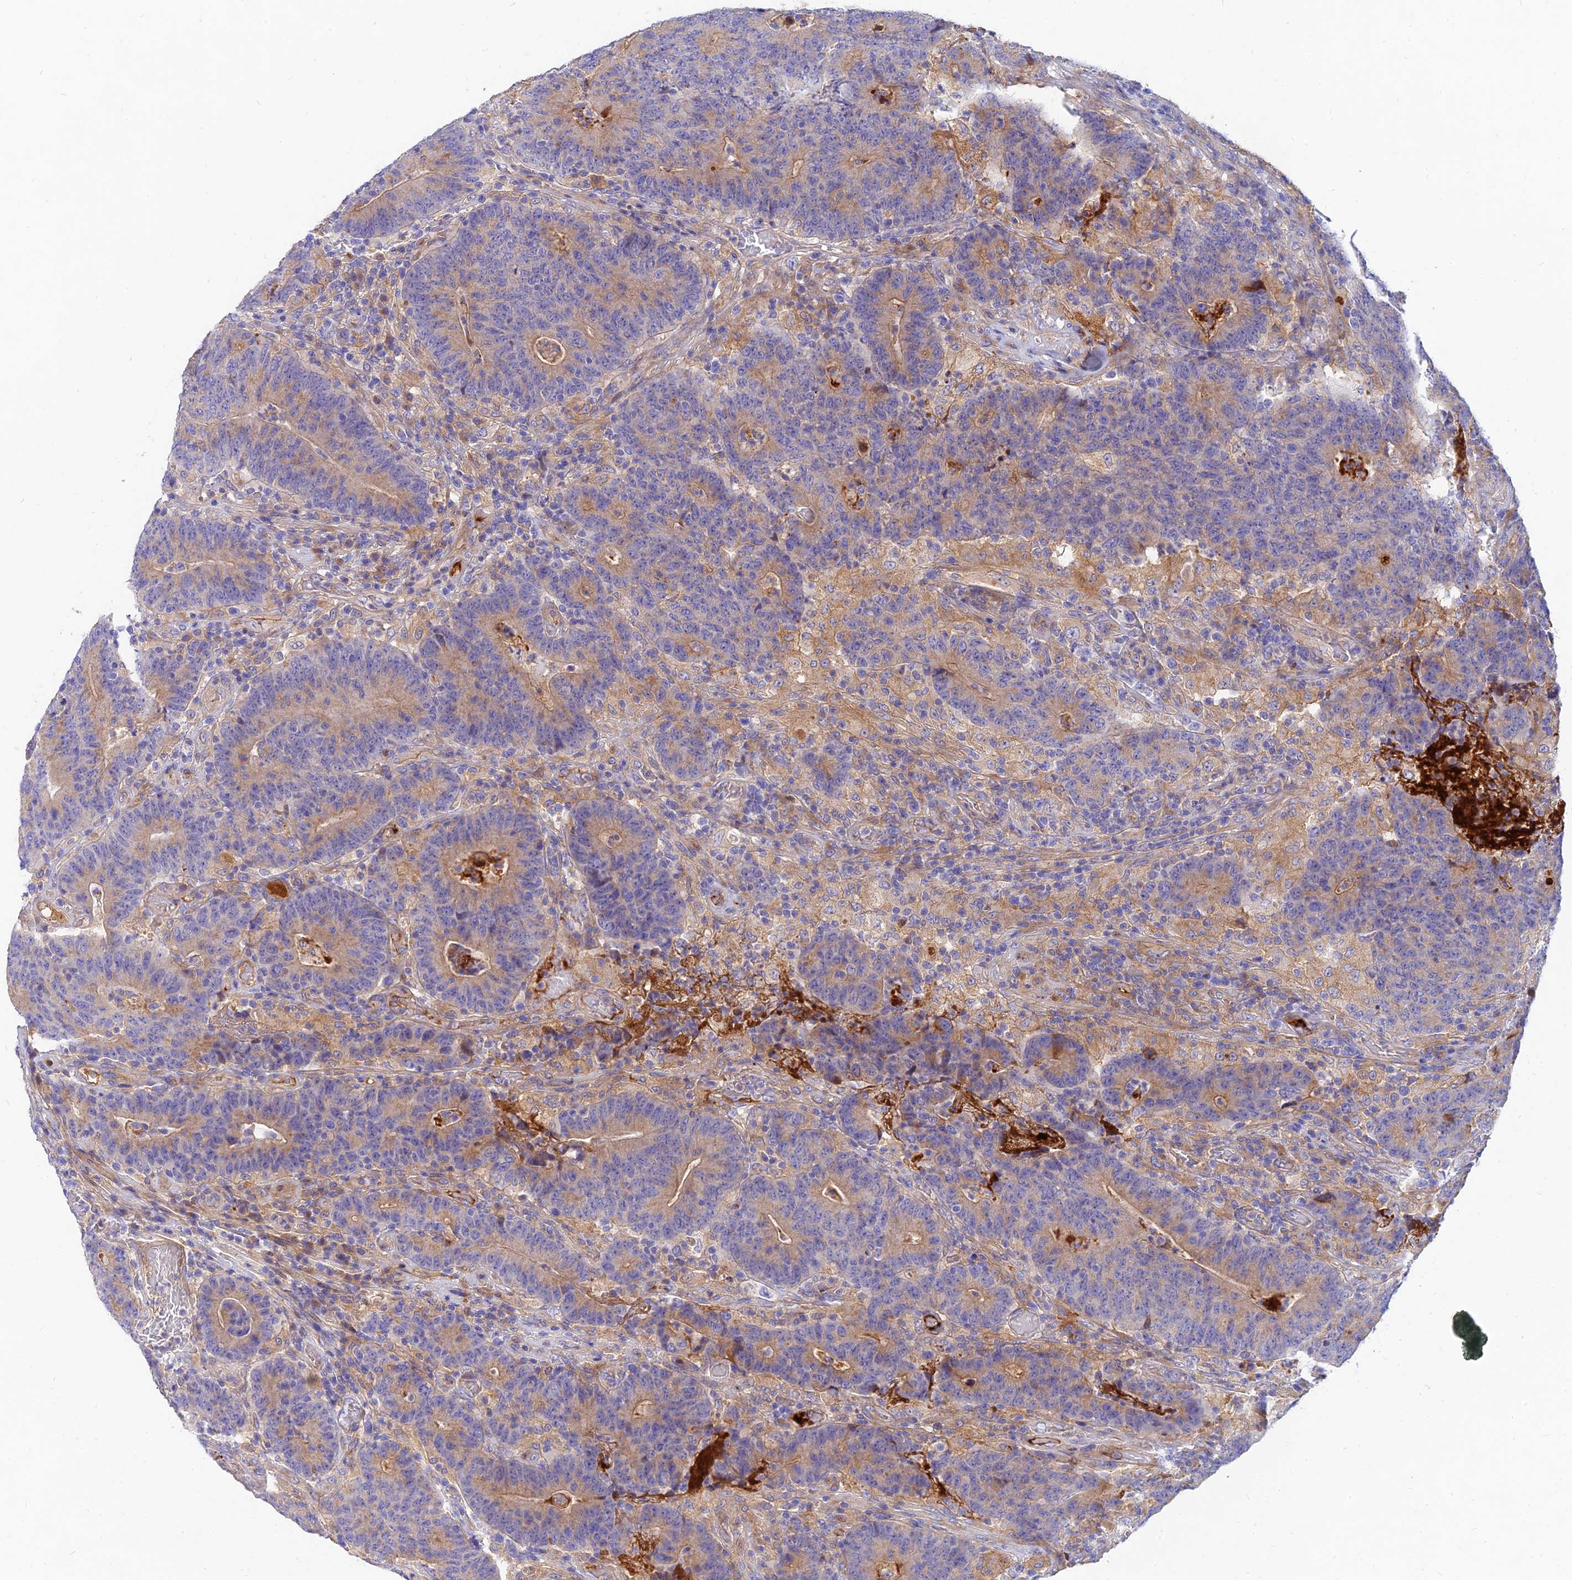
{"staining": {"intensity": "moderate", "quantity": "25%-75%", "location": "cytoplasmic/membranous"}, "tissue": "colorectal cancer", "cell_type": "Tumor cells", "image_type": "cancer", "snomed": [{"axis": "morphology", "description": "Normal tissue, NOS"}, {"axis": "morphology", "description": "Adenocarcinoma, NOS"}, {"axis": "topography", "description": "Colon"}], "caption": "Immunohistochemistry (IHC) of colorectal cancer displays medium levels of moderate cytoplasmic/membranous staining in about 25%-75% of tumor cells.", "gene": "MROH1", "patient": {"sex": "female", "age": 75}}